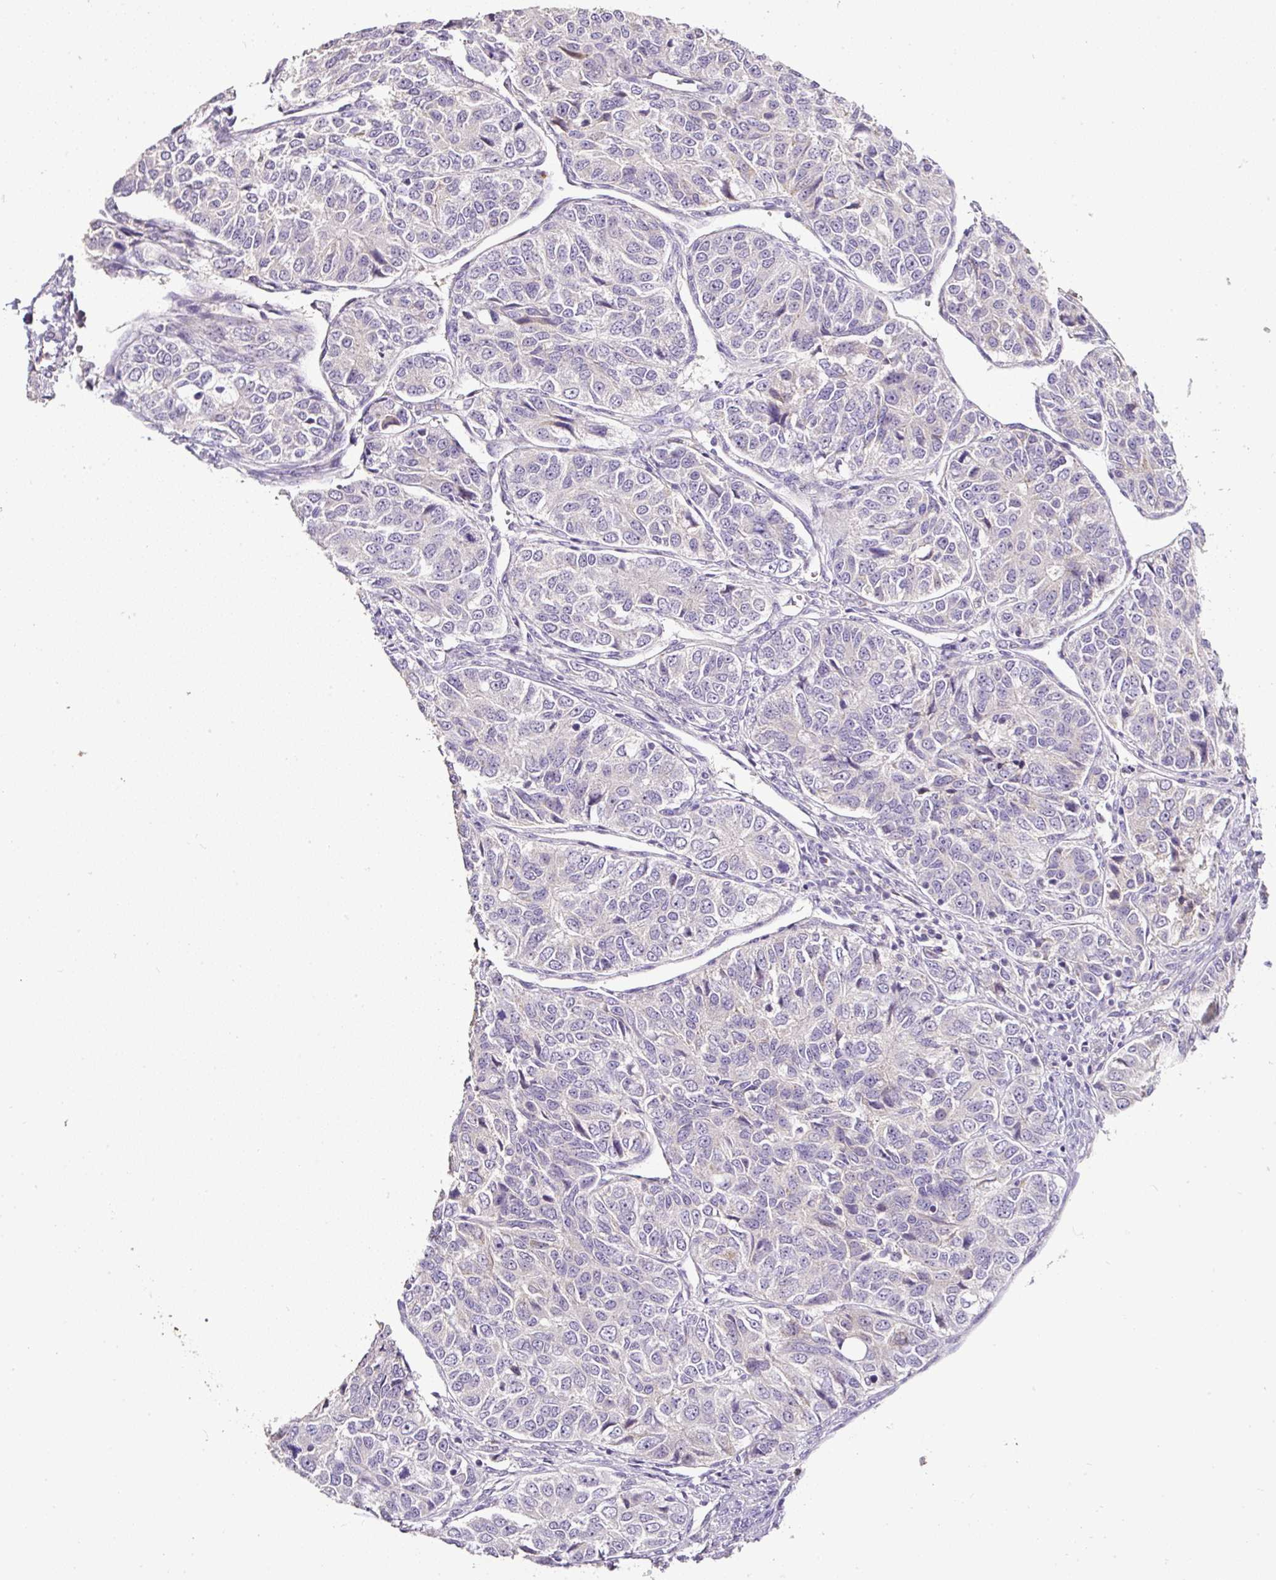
{"staining": {"intensity": "negative", "quantity": "none", "location": "none"}, "tissue": "ovarian cancer", "cell_type": "Tumor cells", "image_type": "cancer", "snomed": [{"axis": "morphology", "description": "Carcinoma, endometroid"}, {"axis": "topography", "description": "Ovary"}], "caption": "IHC histopathology image of ovarian cancer stained for a protein (brown), which reveals no positivity in tumor cells. The staining was performed using DAB to visualize the protein expression in brown, while the nuclei were stained in blue with hematoxylin (Magnification: 20x).", "gene": "HPS4", "patient": {"sex": "female", "age": 51}}